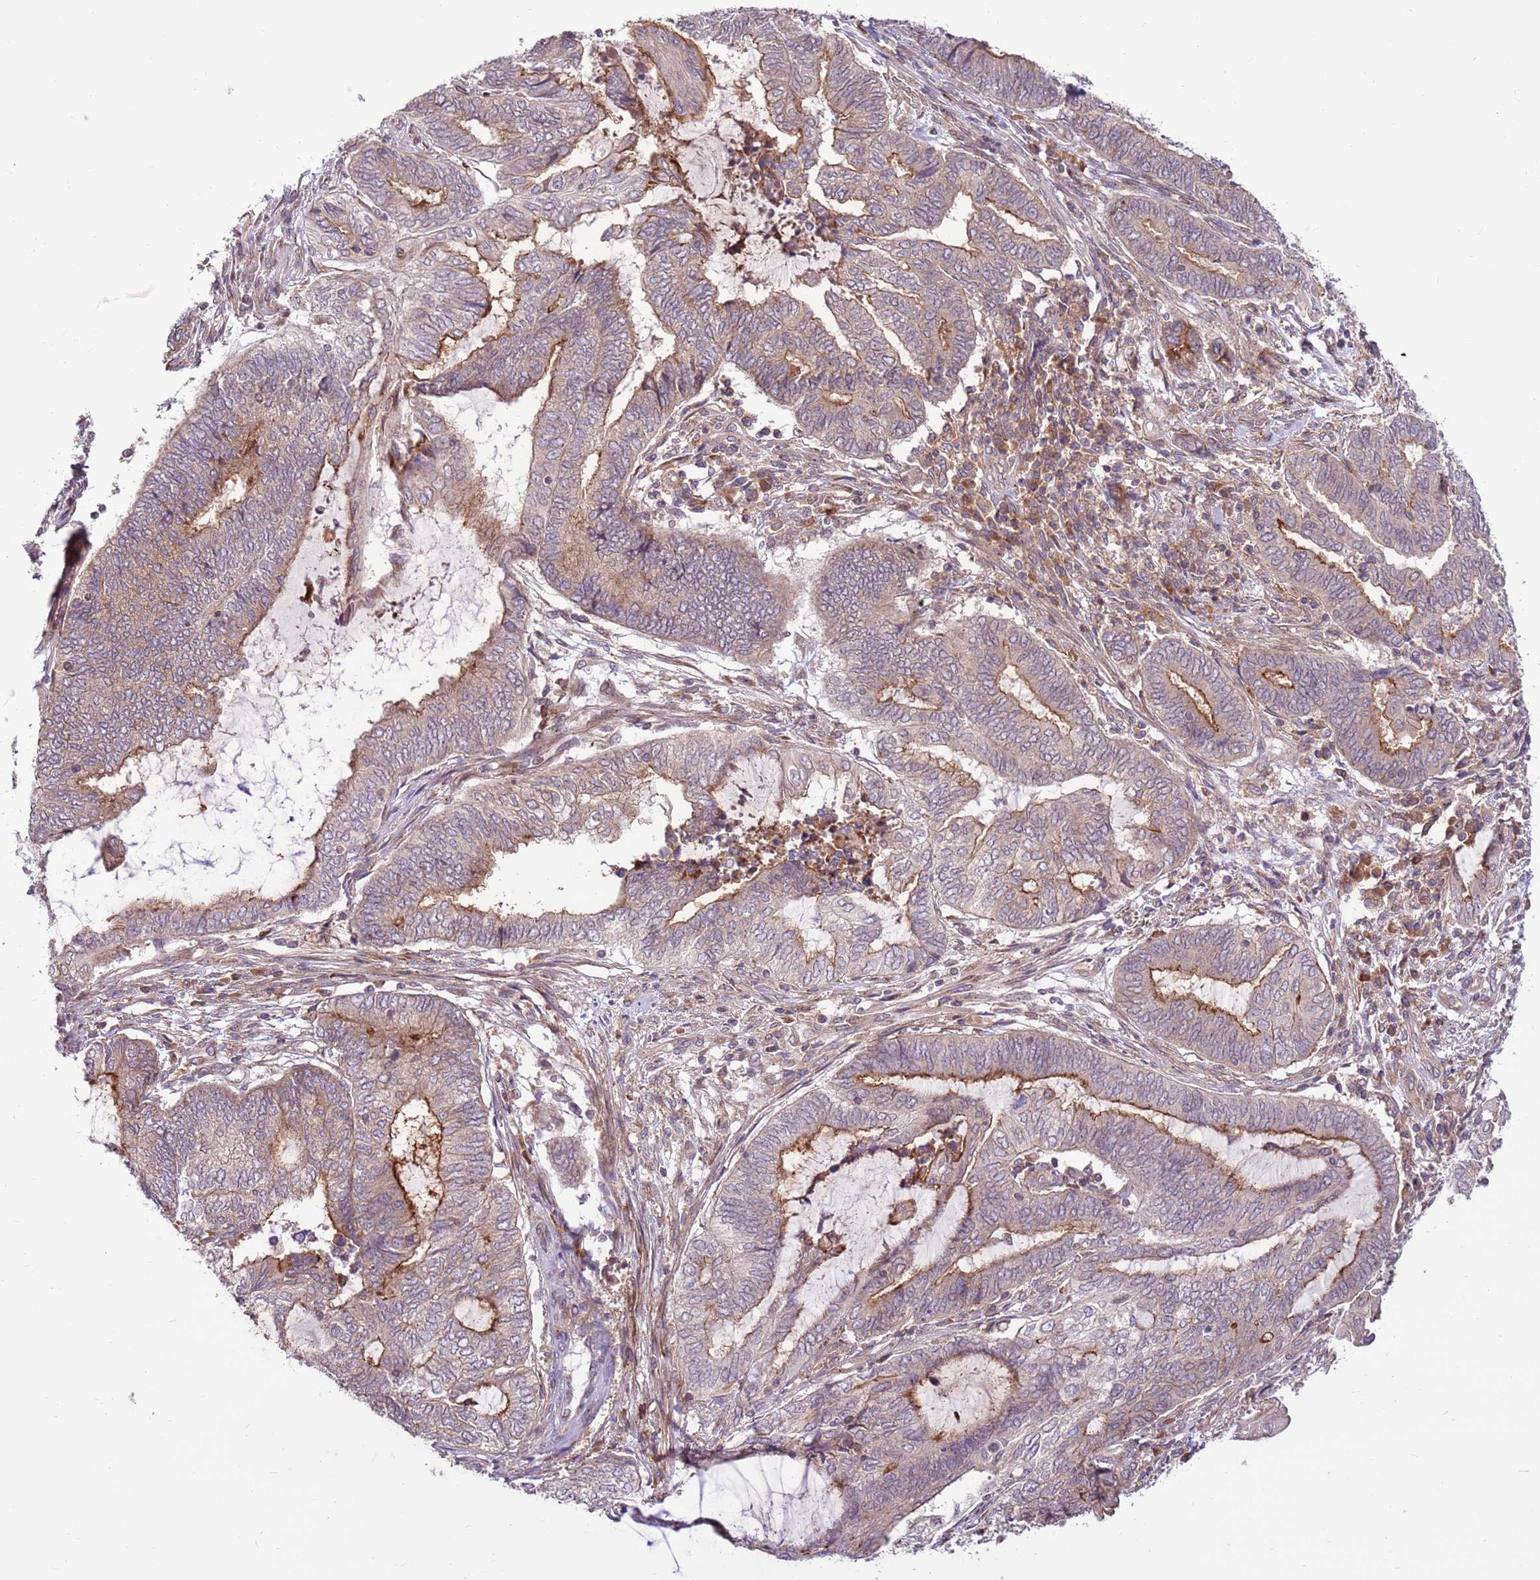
{"staining": {"intensity": "moderate", "quantity": "25%-75%", "location": "cytoplasmic/membranous"}, "tissue": "endometrial cancer", "cell_type": "Tumor cells", "image_type": "cancer", "snomed": [{"axis": "morphology", "description": "Adenocarcinoma, NOS"}, {"axis": "topography", "description": "Uterus"}, {"axis": "topography", "description": "Endometrium"}], "caption": "Protein positivity by immunohistochemistry demonstrates moderate cytoplasmic/membranous staining in approximately 25%-75% of tumor cells in endometrial adenocarcinoma. The protein is stained brown, and the nuclei are stained in blue (DAB (3,3'-diaminobenzidine) IHC with brightfield microscopy, high magnification).", "gene": "DDX19B", "patient": {"sex": "female", "age": 70}}